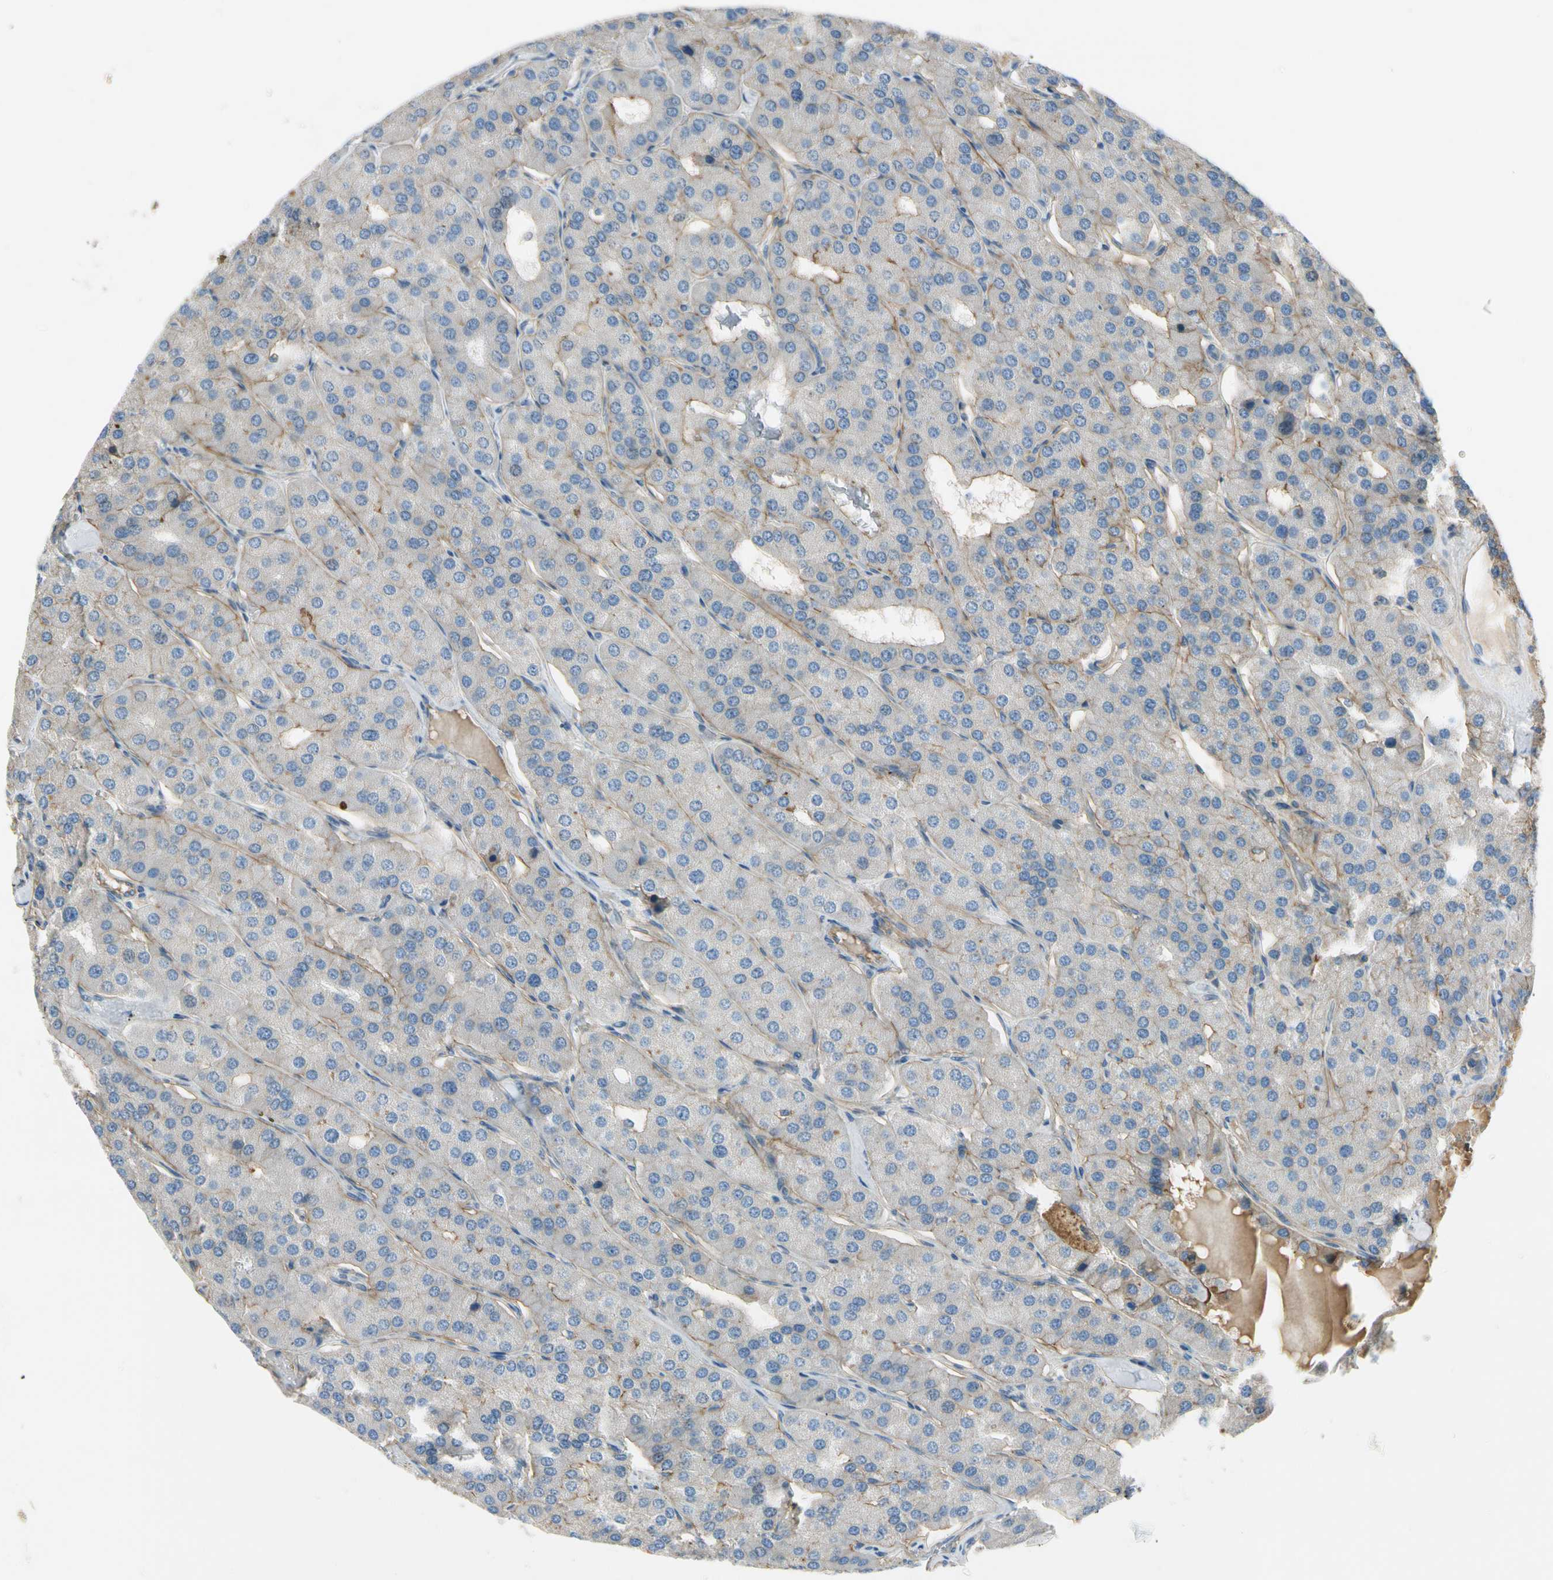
{"staining": {"intensity": "moderate", "quantity": "25%-75%", "location": "cytoplasmic/membranous"}, "tissue": "parathyroid gland", "cell_type": "Glandular cells", "image_type": "normal", "snomed": [{"axis": "morphology", "description": "Normal tissue, NOS"}, {"axis": "morphology", "description": "Adenoma, NOS"}, {"axis": "topography", "description": "Parathyroid gland"}], "caption": "Brown immunohistochemical staining in unremarkable parathyroid gland shows moderate cytoplasmic/membranous expression in about 25%-75% of glandular cells. The staining was performed using DAB (3,3'-diaminobenzidine) to visualize the protein expression in brown, while the nuclei were stained in blue with hematoxylin (Magnification: 20x).", "gene": "ITGA3", "patient": {"sex": "female", "age": 86}}